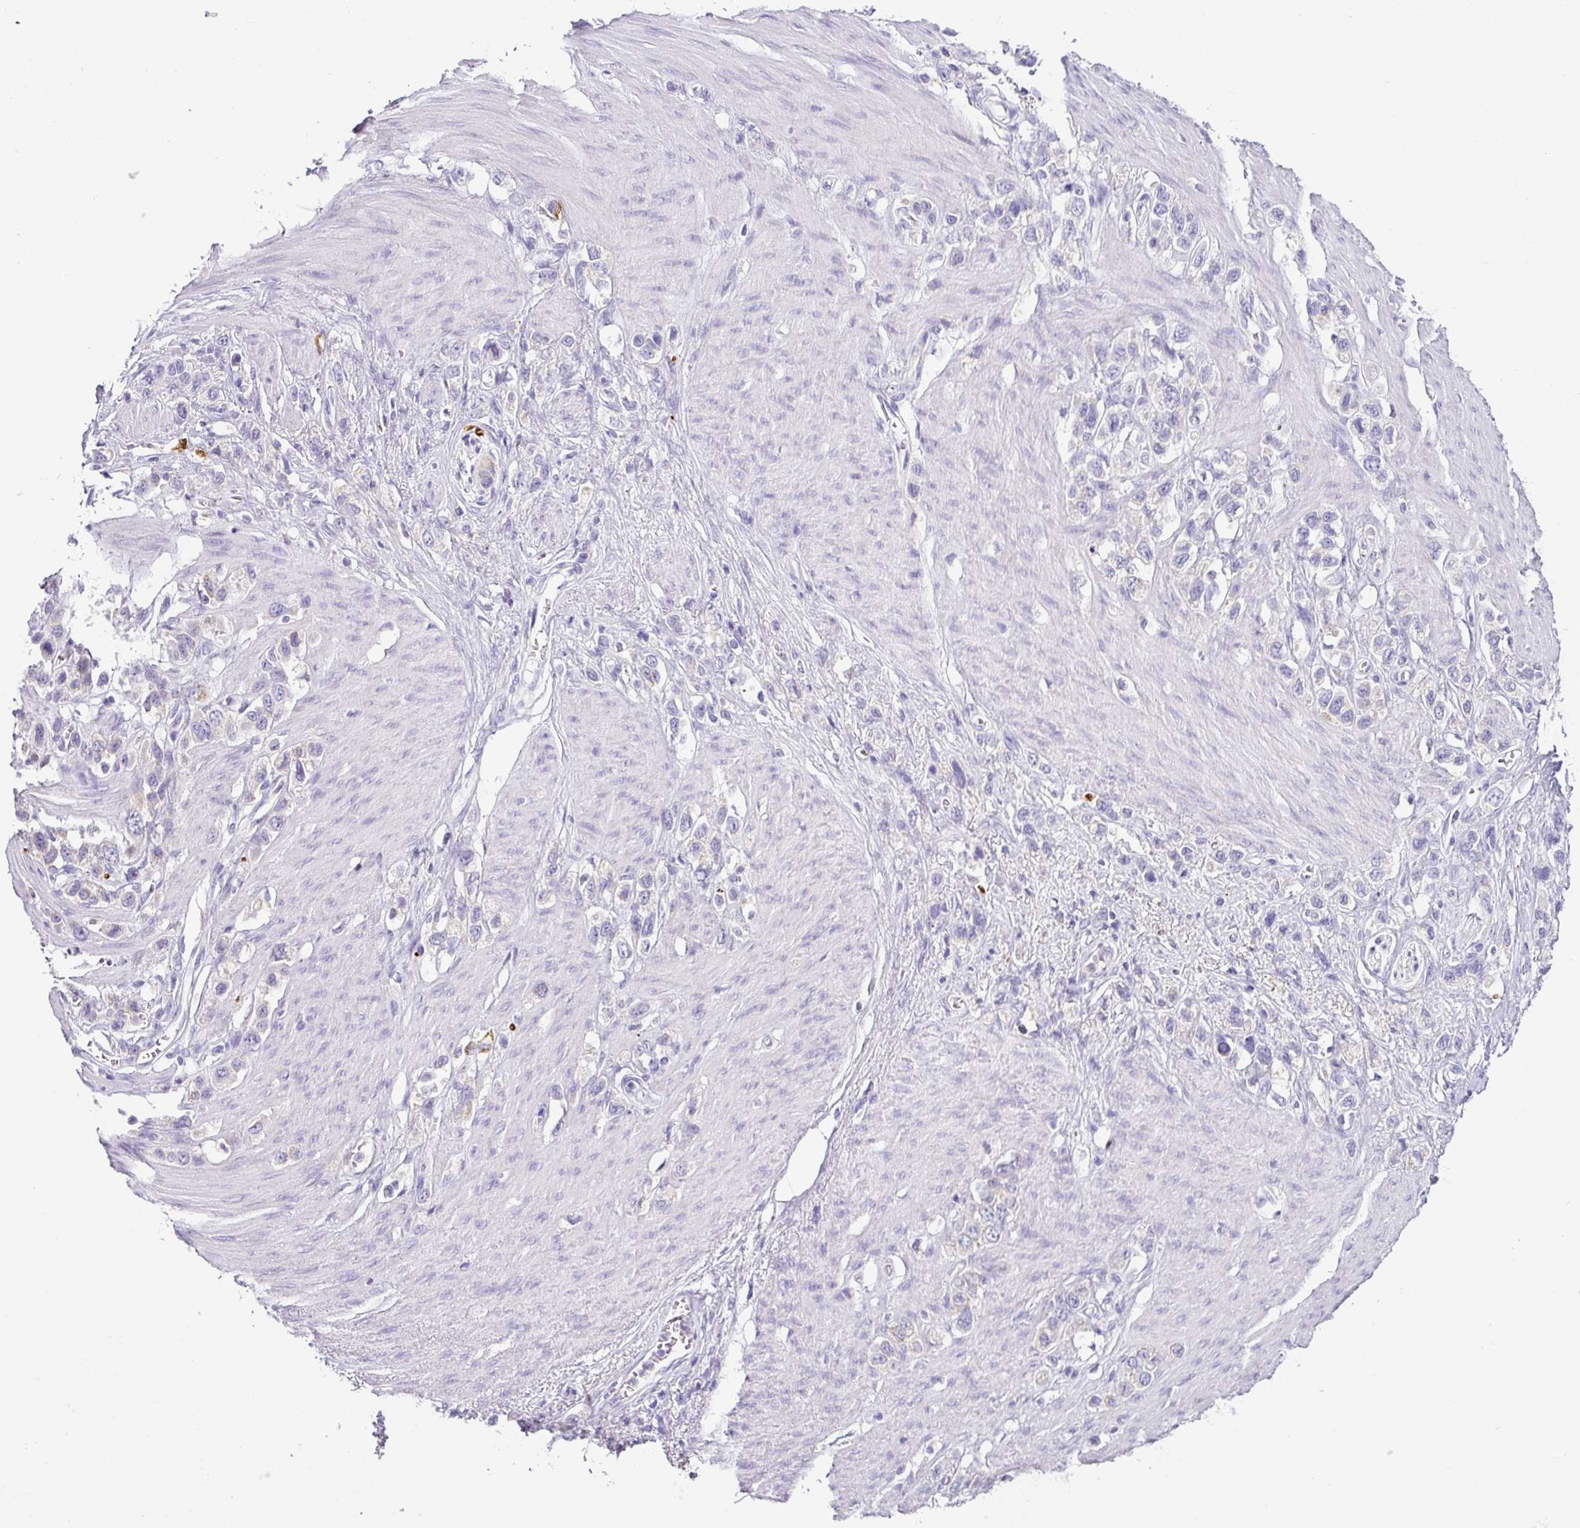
{"staining": {"intensity": "negative", "quantity": "none", "location": "none"}, "tissue": "stomach cancer", "cell_type": "Tumor cells", "image_type": "cancer", "snomed": [{"axis": "morphology", "description": "Adenocarcinoma, NOS"}, {"axis": "topography", "description": "Stomach"}], "caption": "IHC histopathology image of stomach cancer (adenocarcinoma) stained for a protein (brown), which shows no expression in tumor cells.", "gene": "HMCN2", "patient": {"sex": "female", "age": 65}}